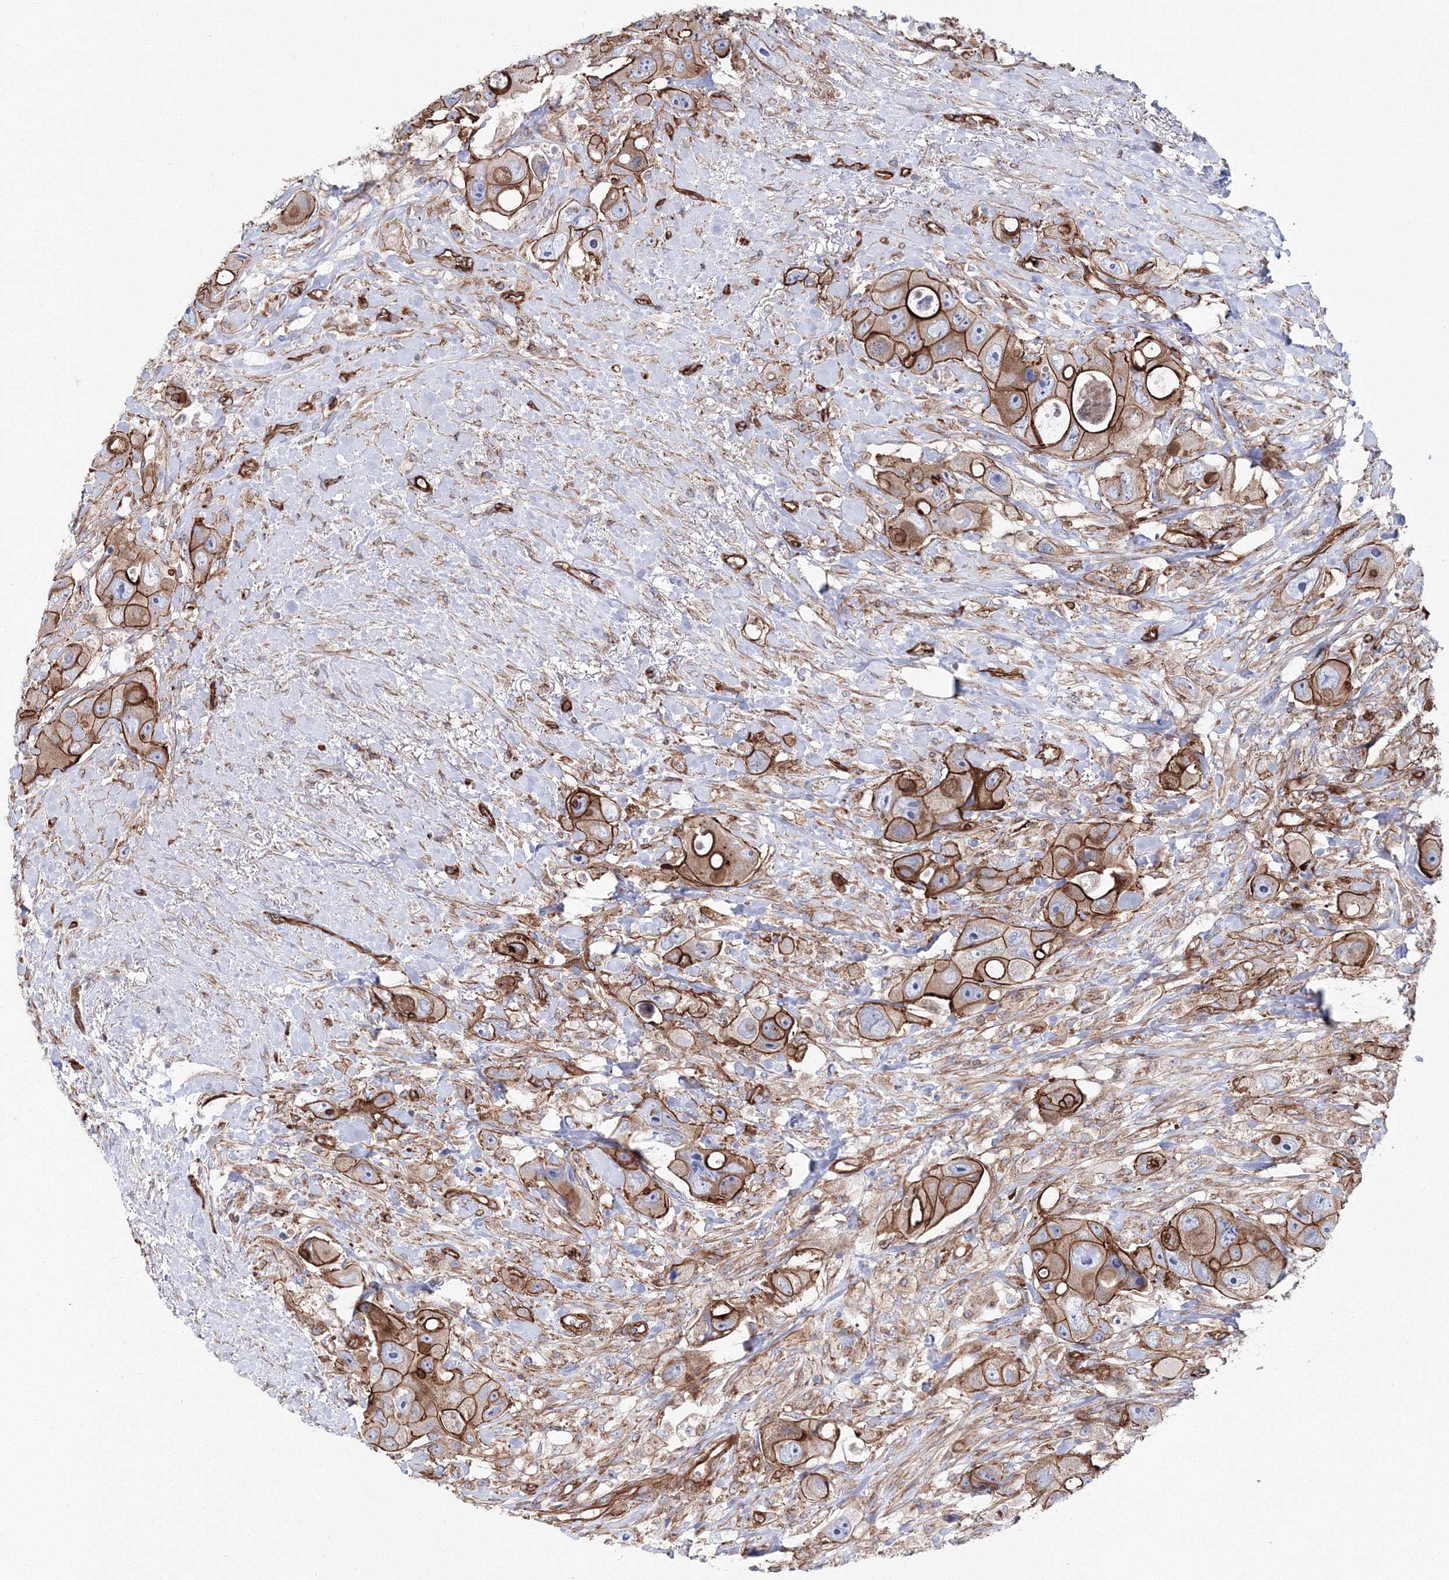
{"staining": {"intensity": "strong", "quantity": ">75%", "location": "cytoplasmic/membranous"}, "tissue": "colorectal cancer", "cell_type": "Tumor cells", "image_type": "cancer", "snomed": [{"axis": "morphology", "description": "Adenocarcinoma, NOS"}, {"axis": "topography", "description": "Colon"}], "caption": "The image demonstrates staining of colorectal adenocarcinoma, revealing strong cytoplasmic/membranous protein positivity (brown color) within tumor cells.", "gene": "ANKRD37", "patient": {"sex": "female", "age": 46}}